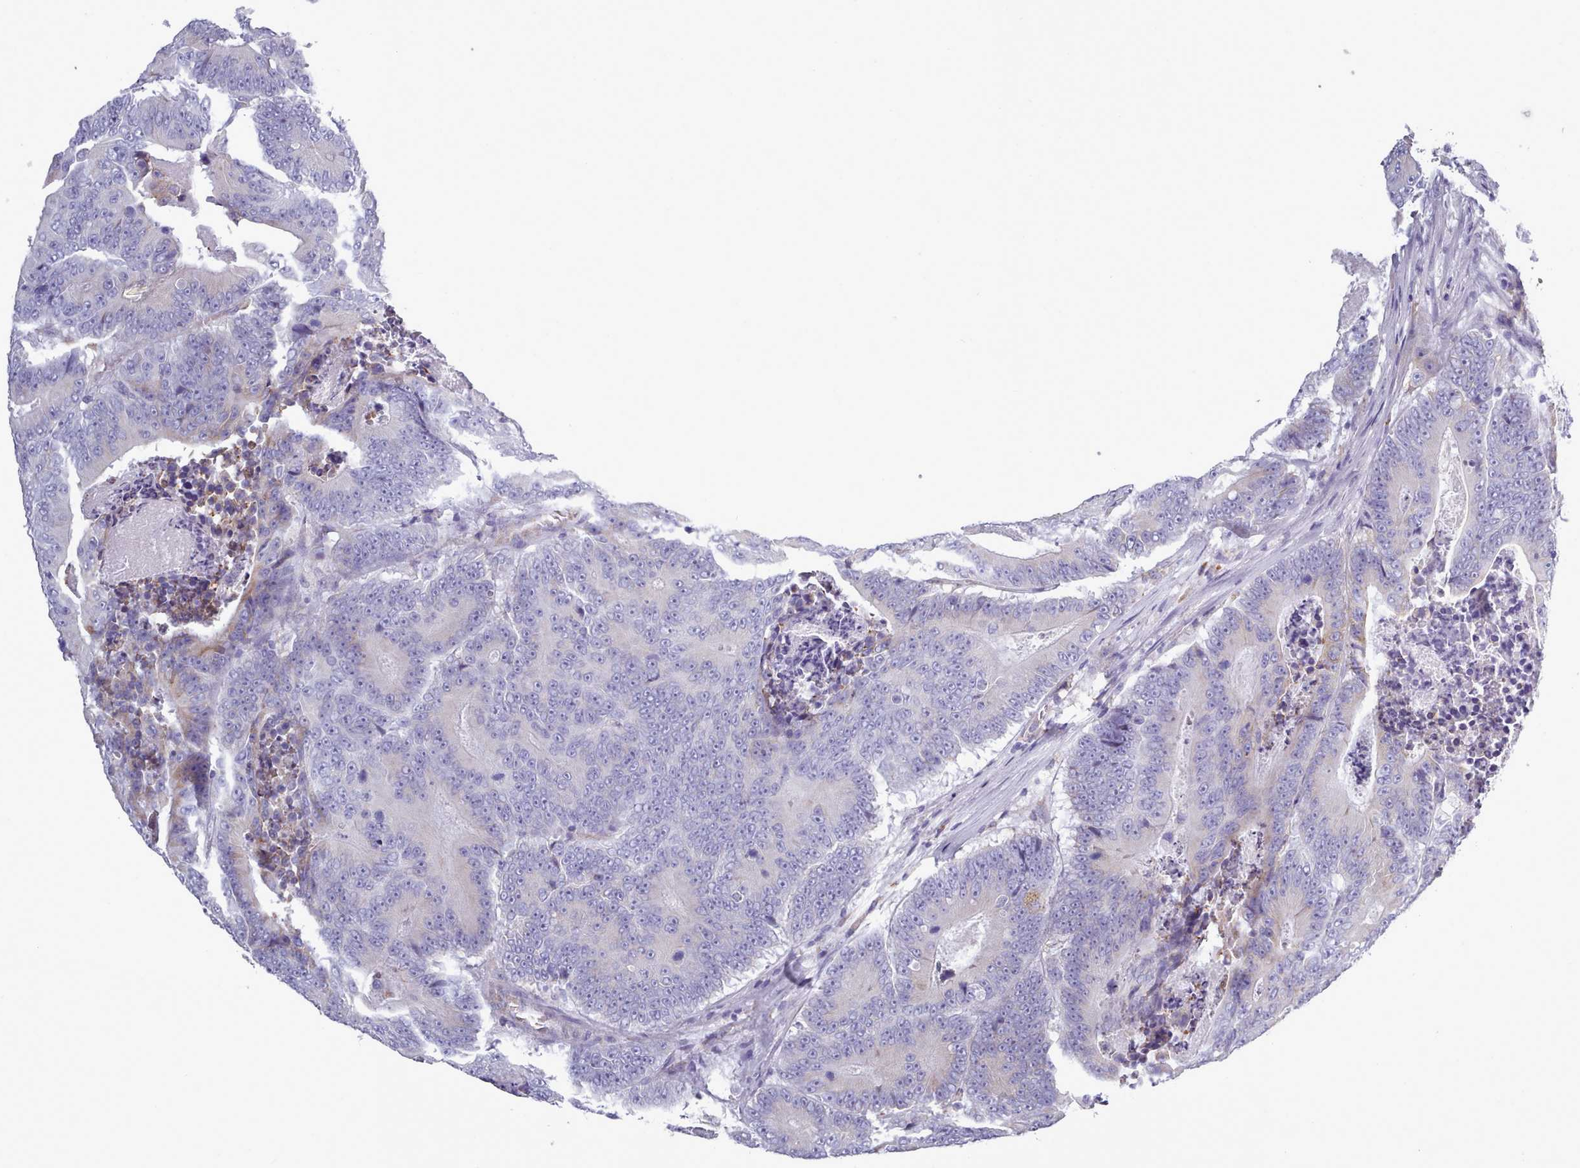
{"staining": {"intensity": "negative", "quantity": "none", "location": "none"}, "tissue": "colorectal cancer", "cell_type": "Tumor cells", "image_type": "cancer", "snomed": [{"axis": "morphology", "description": "Adenocarcinoma, NOS"}, {"axis": "topography", "description": "Colon"}], "caption": "Immunohistochemical staining of human colorectal adenocarcinoma displays no significant staining in tumor cells.", "gene": "XKR8", "patient": {"sex": "male", "age": 83}}